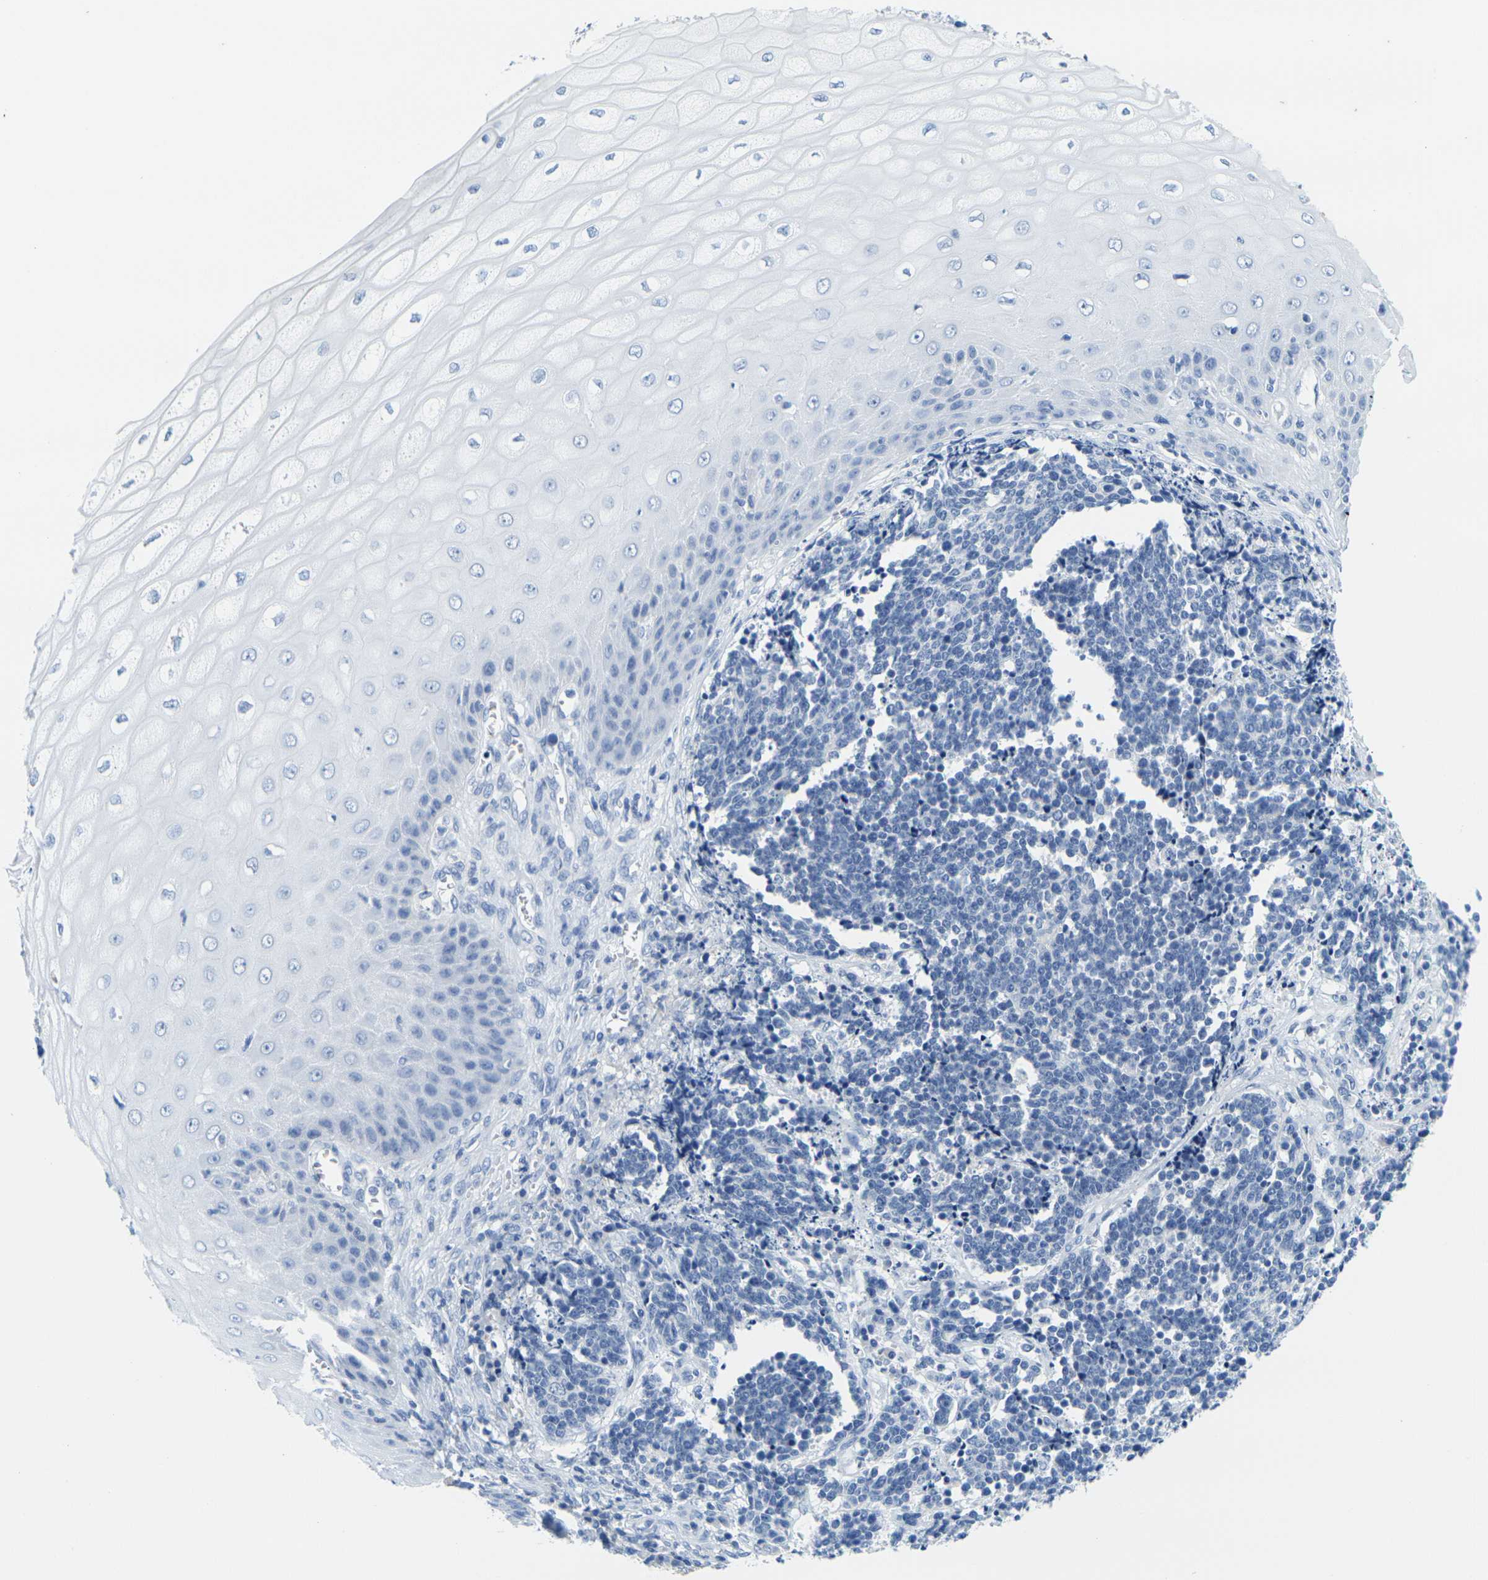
{"staining": {"intensity": "negative", "quantity": "none", "location": "none"}, "tissue": "cervical cancer", "cell_type": "Tumor cells", "image_type": "cancer", "snomed": [{"axis": "morphology", "description": "Squamous cell carcinoma, NOS"}, {"axis": "topography", "description": "Cervix"}], "caption": "DAB immunohistochemical staining of human cervical squamous cell carcinoma exhibits no significant staining in tumor cells.", "gene": "FAM3D", "patient": {"sex": "female", "age": 35}}